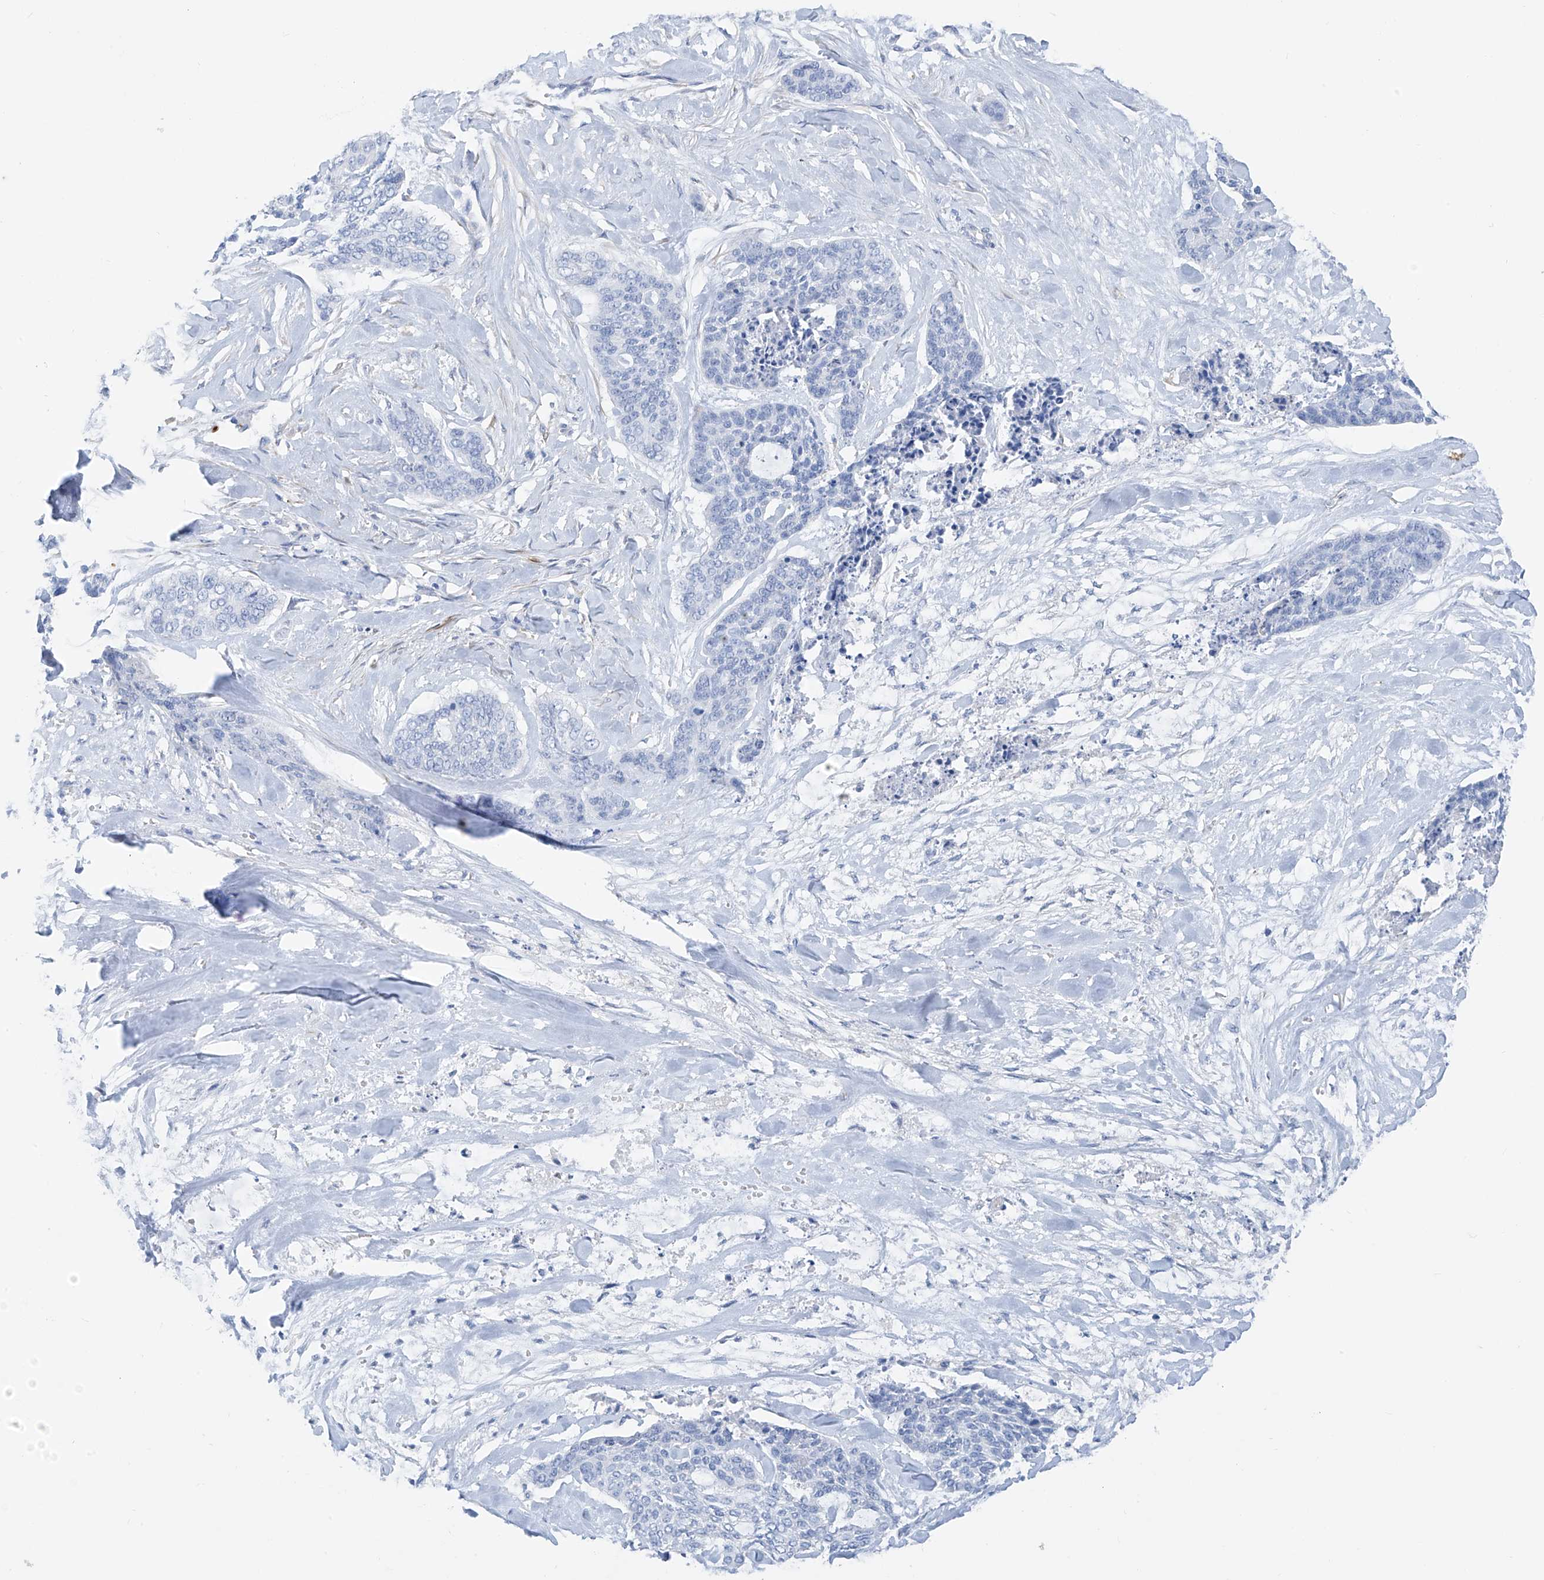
{"staining": {"intensity": "negative", "quantity": "none", "location": "none"}, "tissue": "skin cancer", "cell_type": "Tumor cells", "image_type": "cancer", "snomed": [{"axis": "morphology", "description": "Basal cell carcinoma"}, {"axis": "topography", "description": "Skin"}], "caption": "Tumor cells are negative for brown protein staining in skin cancer.", "gene": "GLMP", "patient": {"sex": "female", "age": 64}}